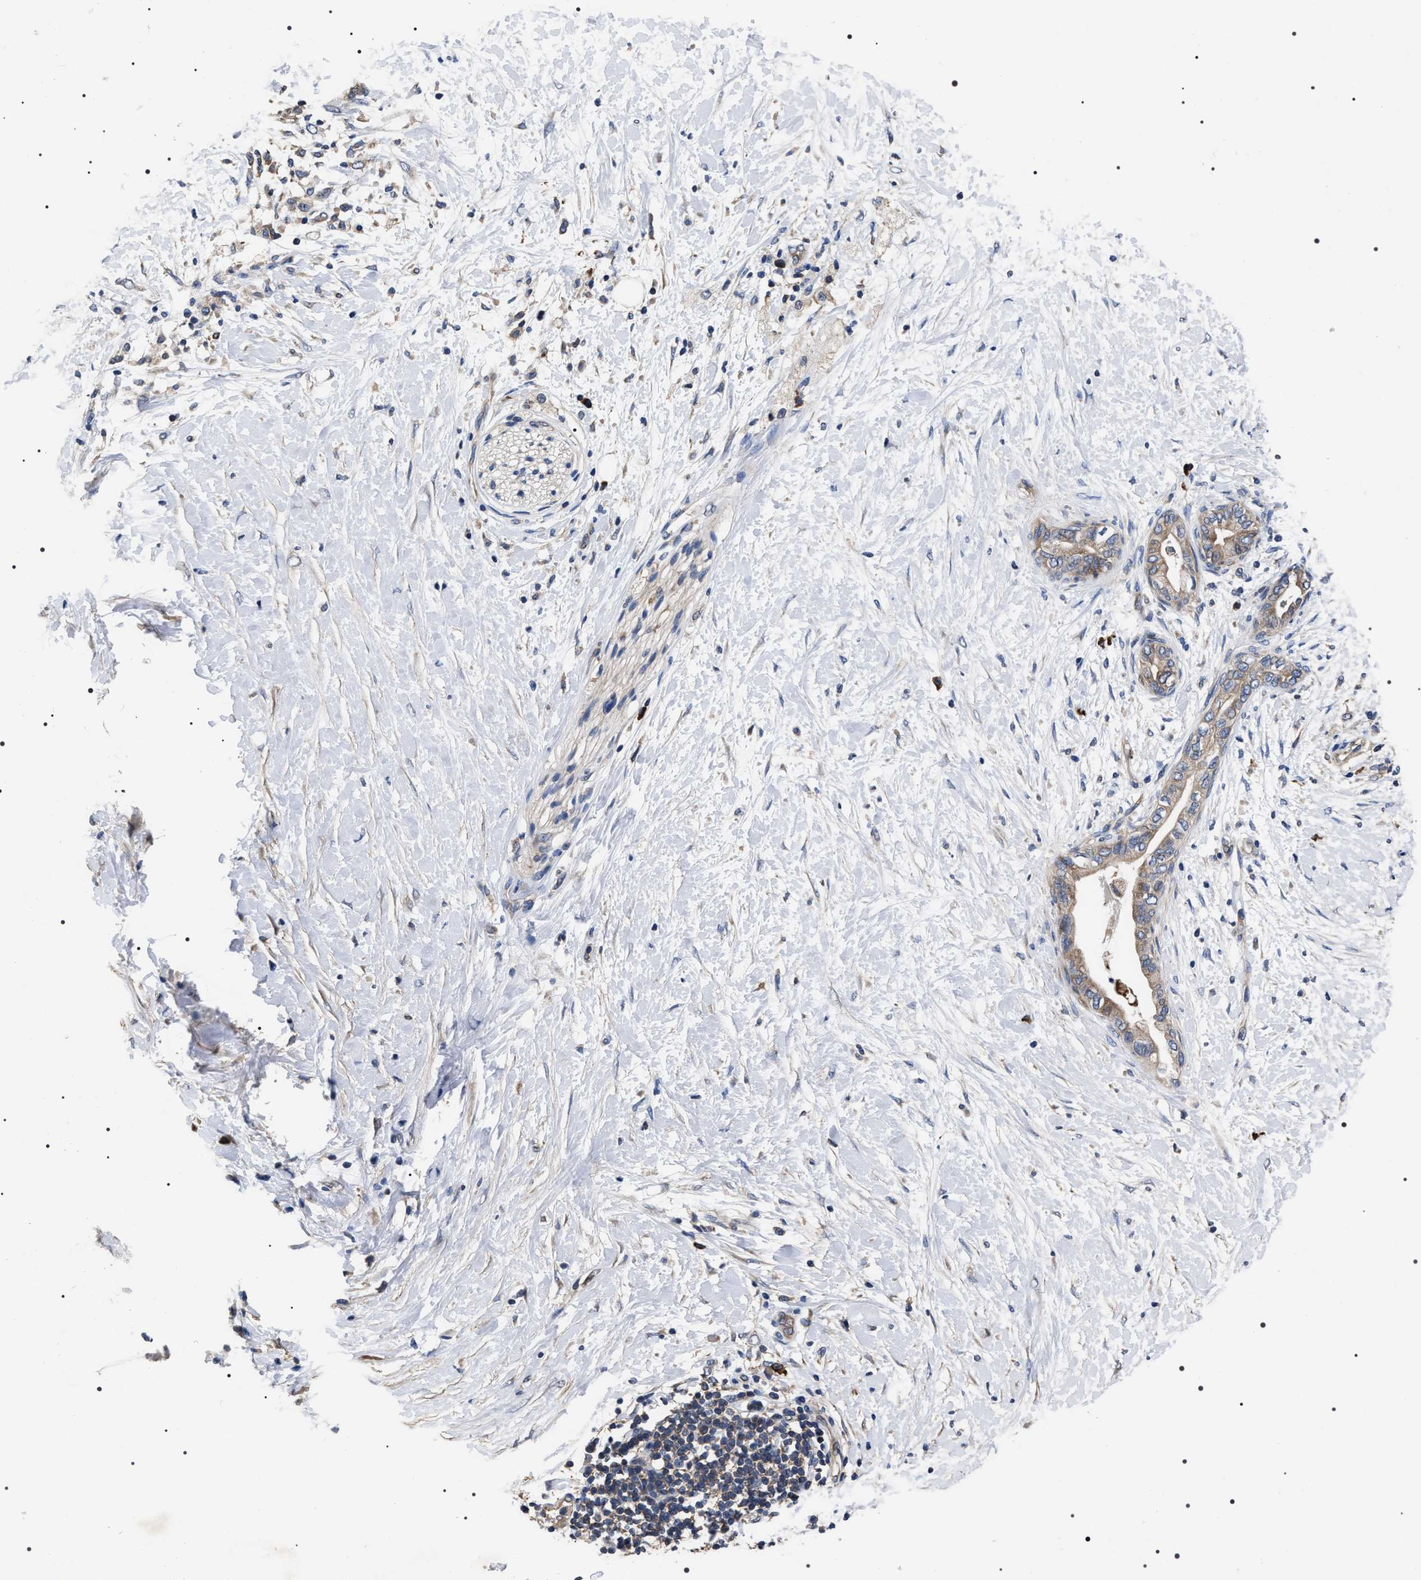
{"staining": {"intensity": "weak", "quantity": ">75%", "location": "cytoplasmic/membranous"}, "tissue": "pancreatic cancer", "cell_type": "Tumor cells", "image_type": "cancer", "snomed": [{"axis": "morphology", "description": "Adenocarcinoma, NOS"}, {"axis": "topography", "description": "Pancreas"}], "caption": "Weak cytoplasmic/membranous protein staining is identified in approximately >75% of tumor cells in pancreatic cancer.", "gene": "MIS18A", "patient": {"sex": "female", "age": 60}}